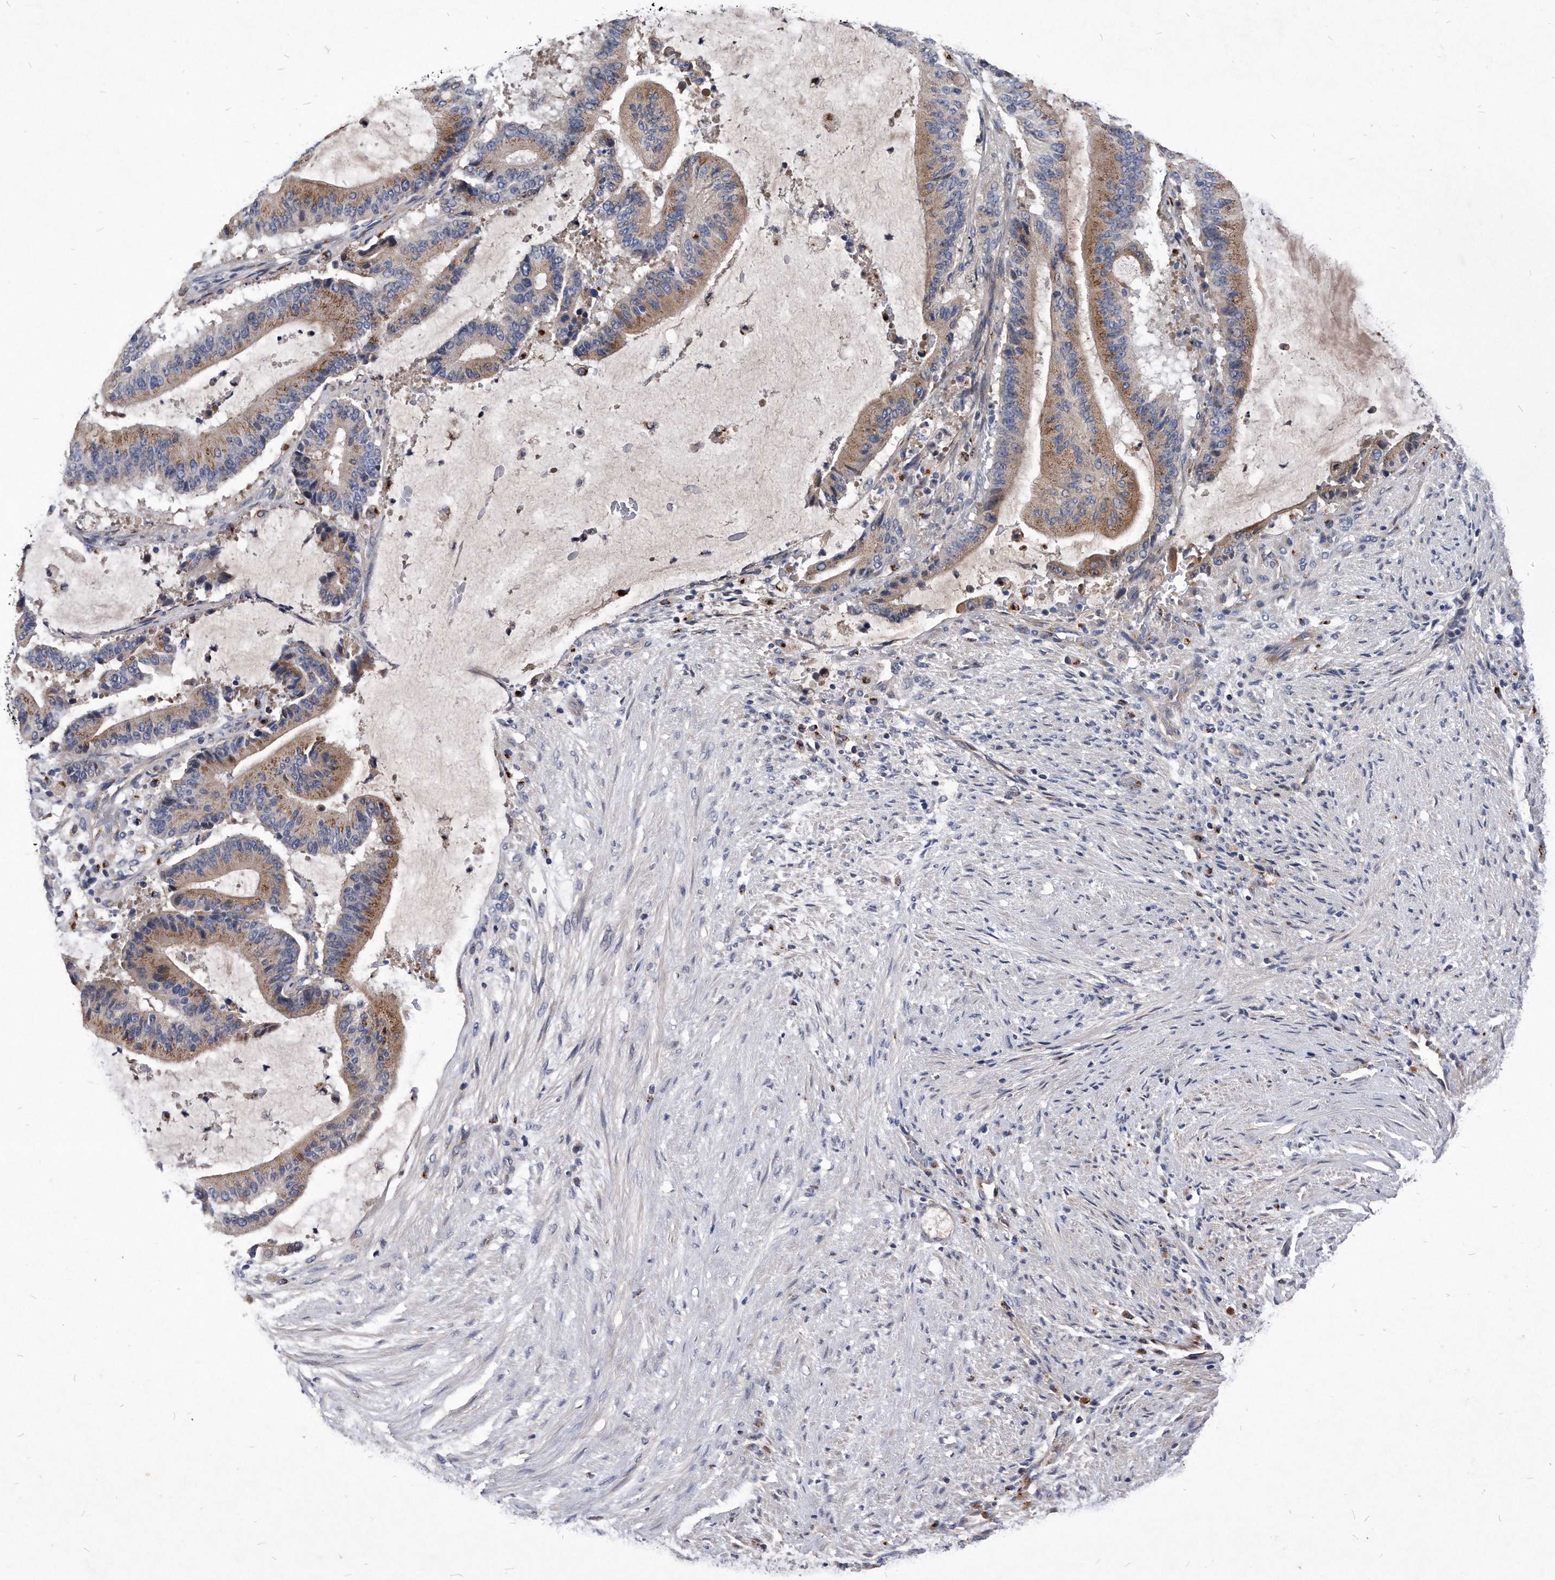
{"staining": {"intensity": "moderate", "quantity": ">75%", "location": "cytoplasmic/membranous"}, "tissue": "liver cancer", "cell_type": "Tumor cells", "image_type": "cancer", "snomed": [{"axis": "morphology", "description": "Normal tissue, NOS"}, {"axis": "morphology", "description": "Cholangiocarcinoma"}, {"axis": "topography", "description": "Liver"}, {"axis": "topography", "description": "Peripheral nerve tissue"}], "caption": "This photomicrograph exhibits immunohistochemistry staining of liver cholangiocarcinoma, with medium moderate cytoplasmic/membranous staining in approximately >75% of tumor cells.", "gene": "MGAT4A", "patient": {"sex": "female", "age": 73}}